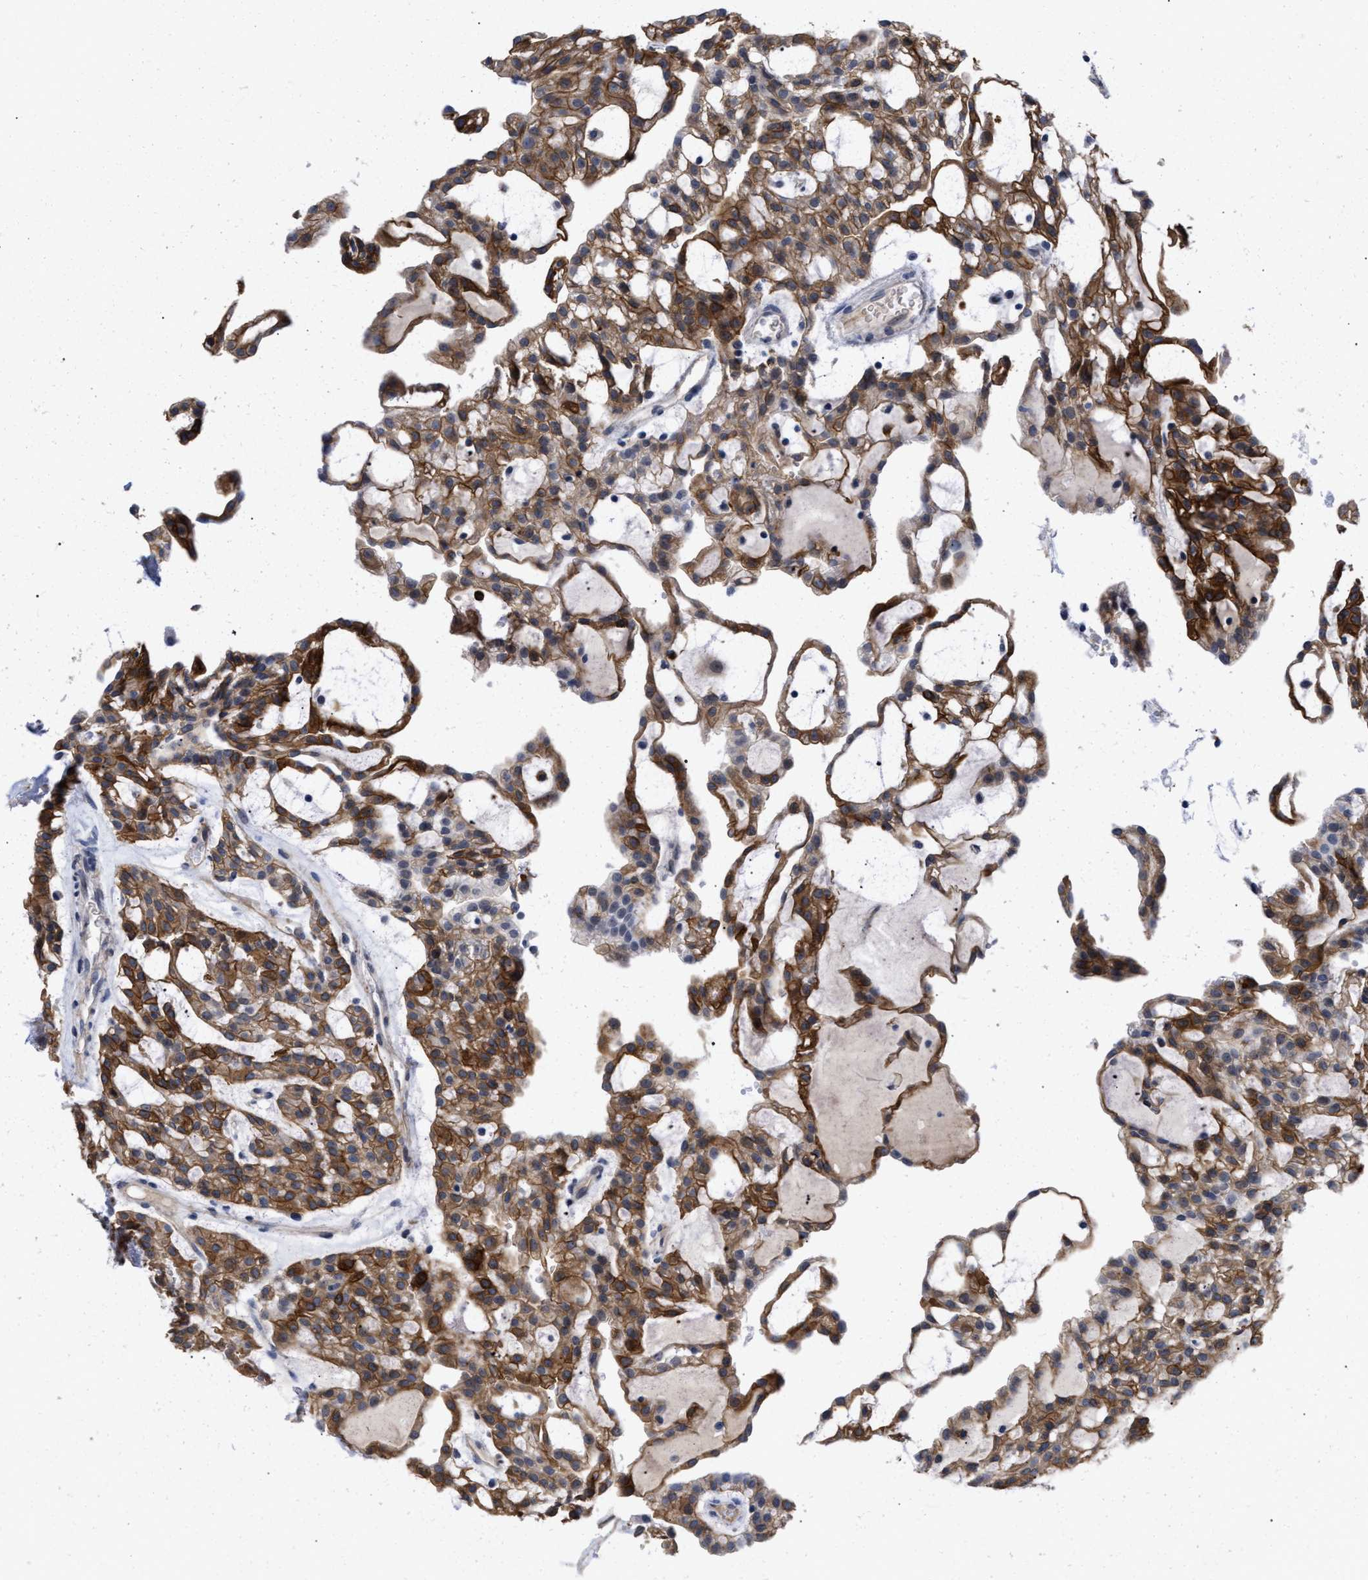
{"staining": {"intensity": "strong", "quantity": ">75%", "location": "cytoplasmic/membranous"}, "tissue": "renal cancer", "cell_type": "Tumor cells", "image_type": "cancer", "snomed": [{"axis": "morphology", "description": "Adenocarcinoma, NOS"}, {"axis": "topography", "description": "Kidney"}], "caption": "DAB immunohistochemical staining of renal adenocarcinoma exhibits strong cytoplasmic/membranous protein positivity in approximately >75% of tumor cells.", "gene": "AHNAK2", "patient": {"sex": "male", "age": 63}}